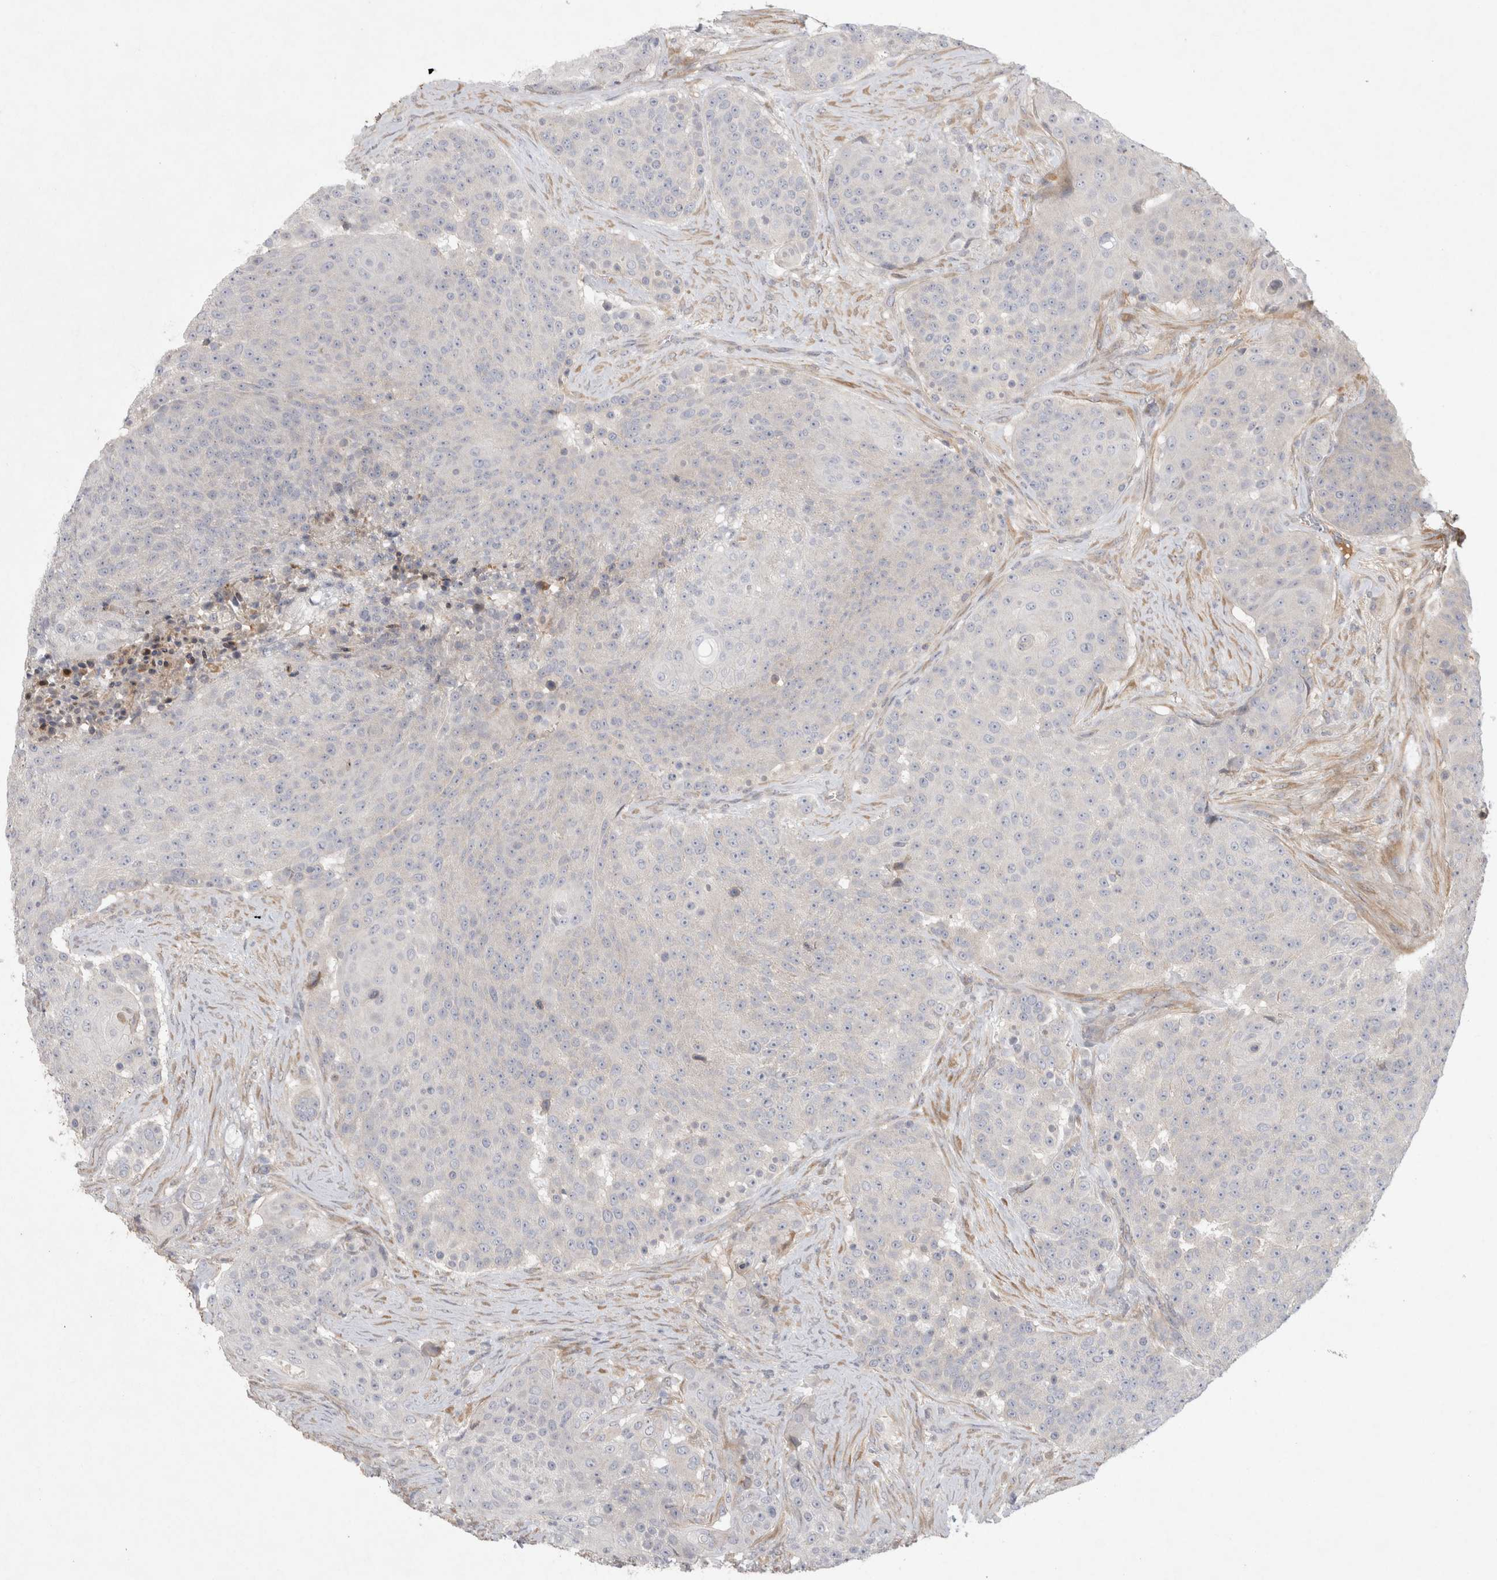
{"staining": {"intensity": "negative", "quantity": "none", "location": "none"}, "tissue": "urothelial cancer", "cell_type": "Tumor cells", "image_type": "cancer", "snomed": [{"axis": "morphology", "description": "Urothelial carcinoma, High grade"}, {"axis": "topography", "description": "Urinary bladder"}], "caption": "Immunohistochemistry (IHC) of human urothelial carcinoma (high-grade) reveals no expression in tumor cells.", "gene": "BZW2", "patient": {"sex": "female", "age": 63}}